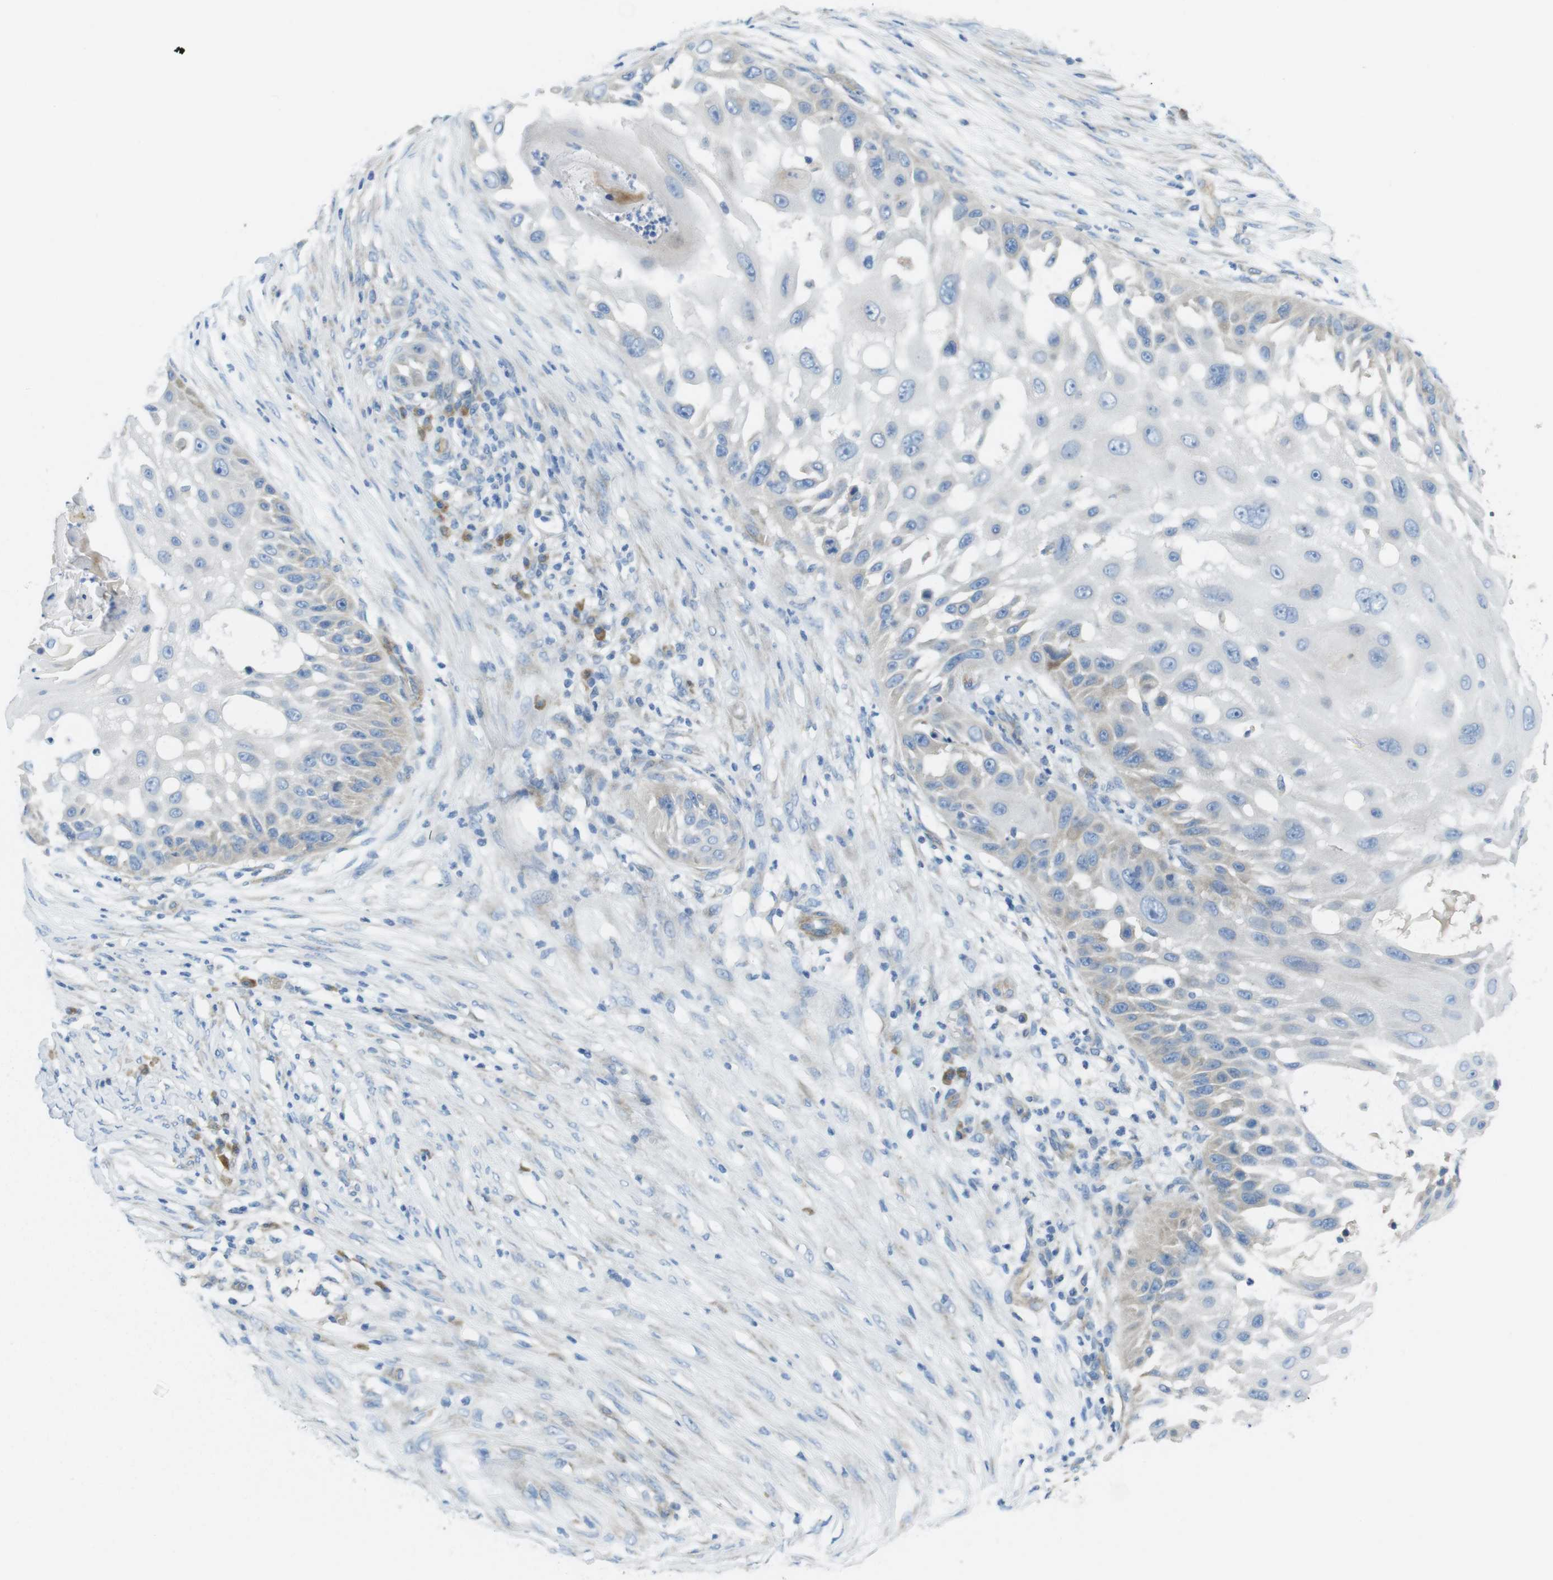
{"staining": {"intensity": "negative", "quantity": "none", "location": "none"}, "tissue": "skin cancer", "cell_type": "Tumor cells", "image_type": "cancer", "snomed": [{"axis": "morphology", "description": "Squamous cell carcinoma, NOS"}, {"axis": "topography", "description": "Skin"}], "caption": "Immunohistochemical staining of human skin cancer displays no significant staining in tumor cells.", "gene": "TMEM234", "patient": {"sex": "female", "age": 44}}